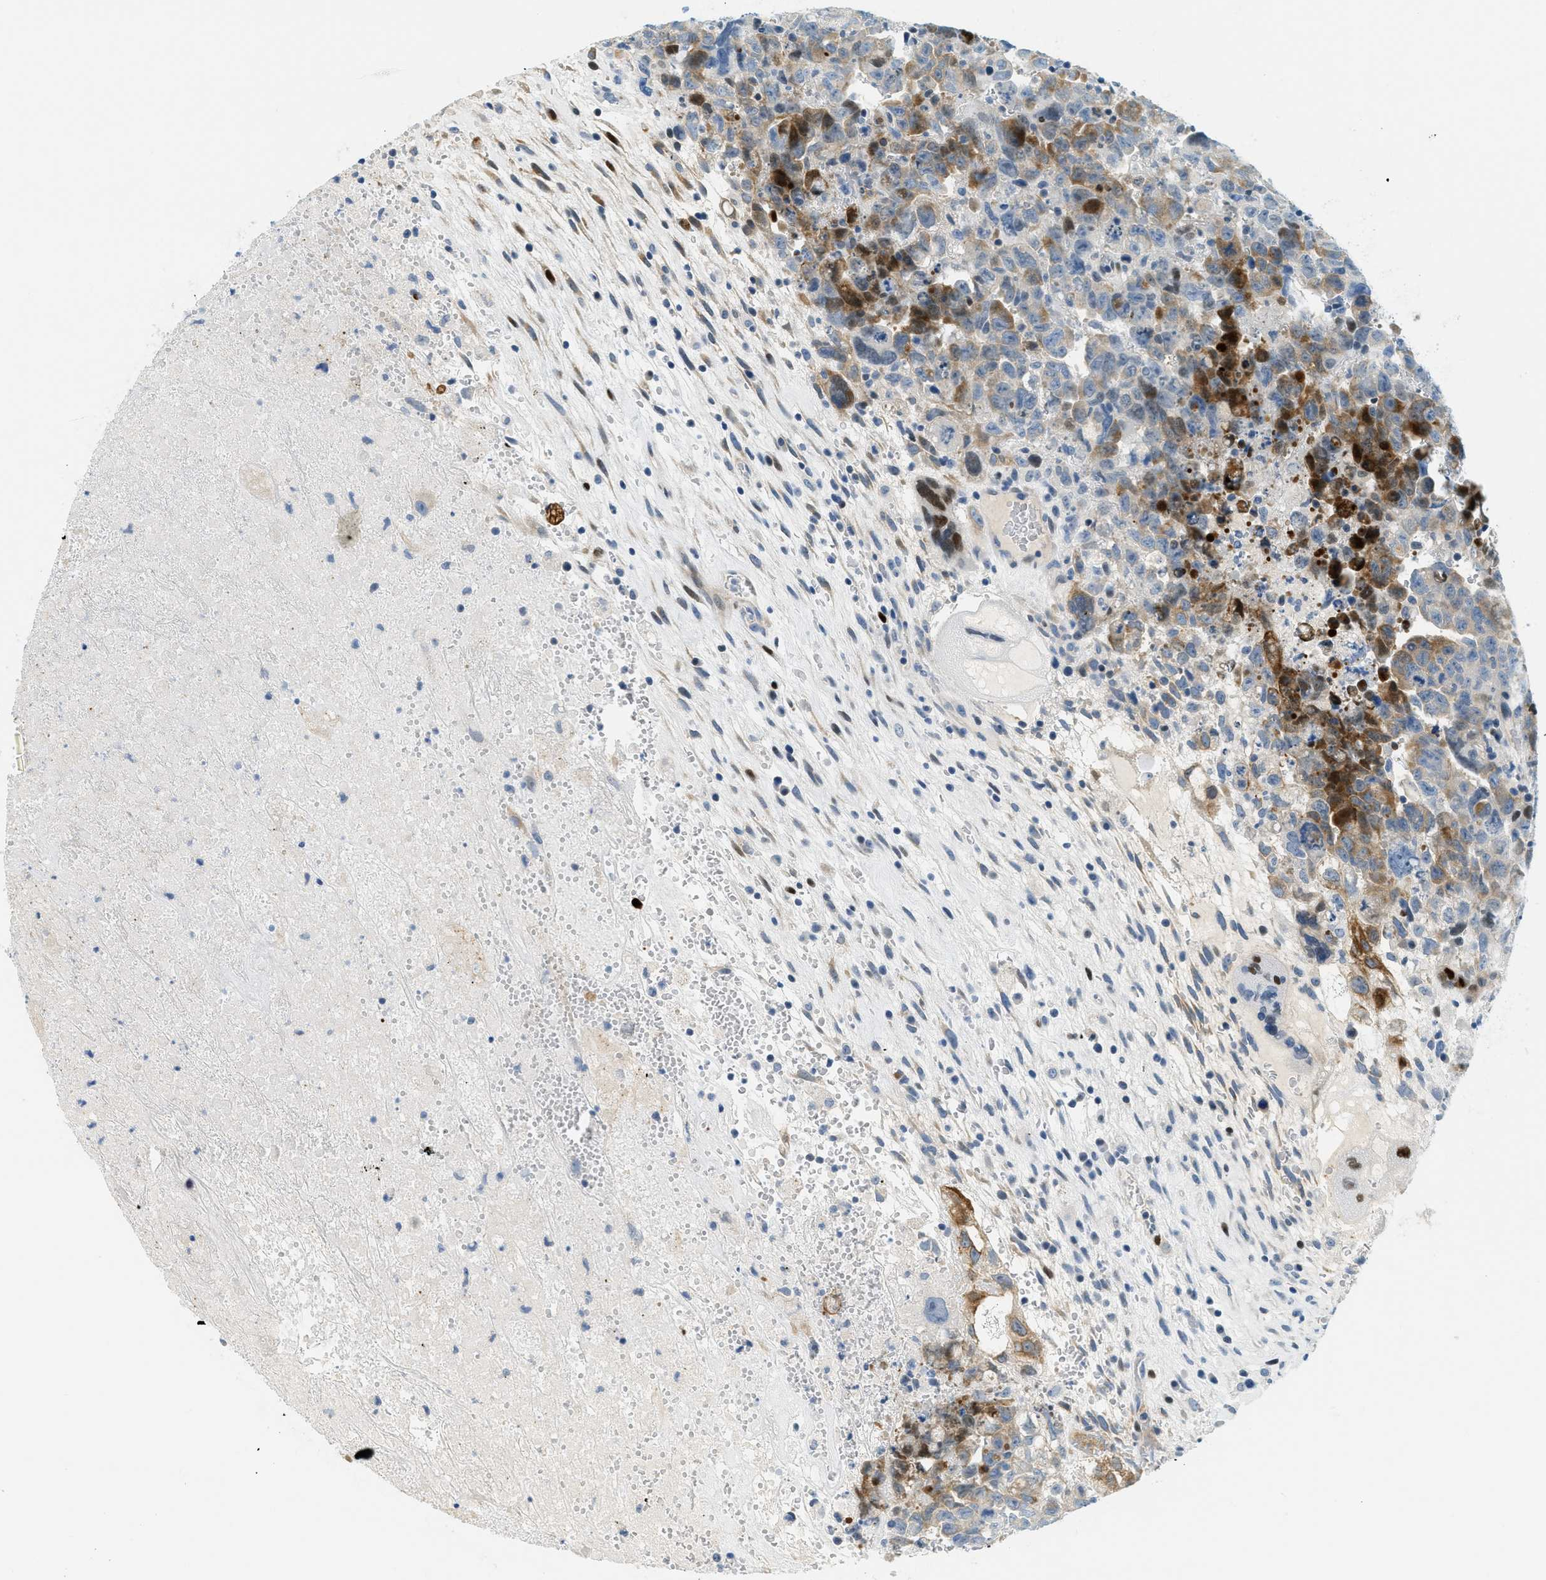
{"staining": {"intensity": "strong", "quantity": "<25%", "location": "cytoplasmic/membranous"}, "tissue": "testis cancer", "cell_type": "Tumor cells", "image_type": "cancer", "snomed": [{"axis": "morphology", "description": "Carcinoma, Embryonal, NOS"}, {"axis": "topography", "description": "Testis"}], "caption": "Testis cancer (embryonal carcinoma) tissue exhibits strong cytoplasmic/membranous expression in about <25% of tumor cells", "gene": "CYP4X1", "patient": {"sex": "male", "age": 28}}